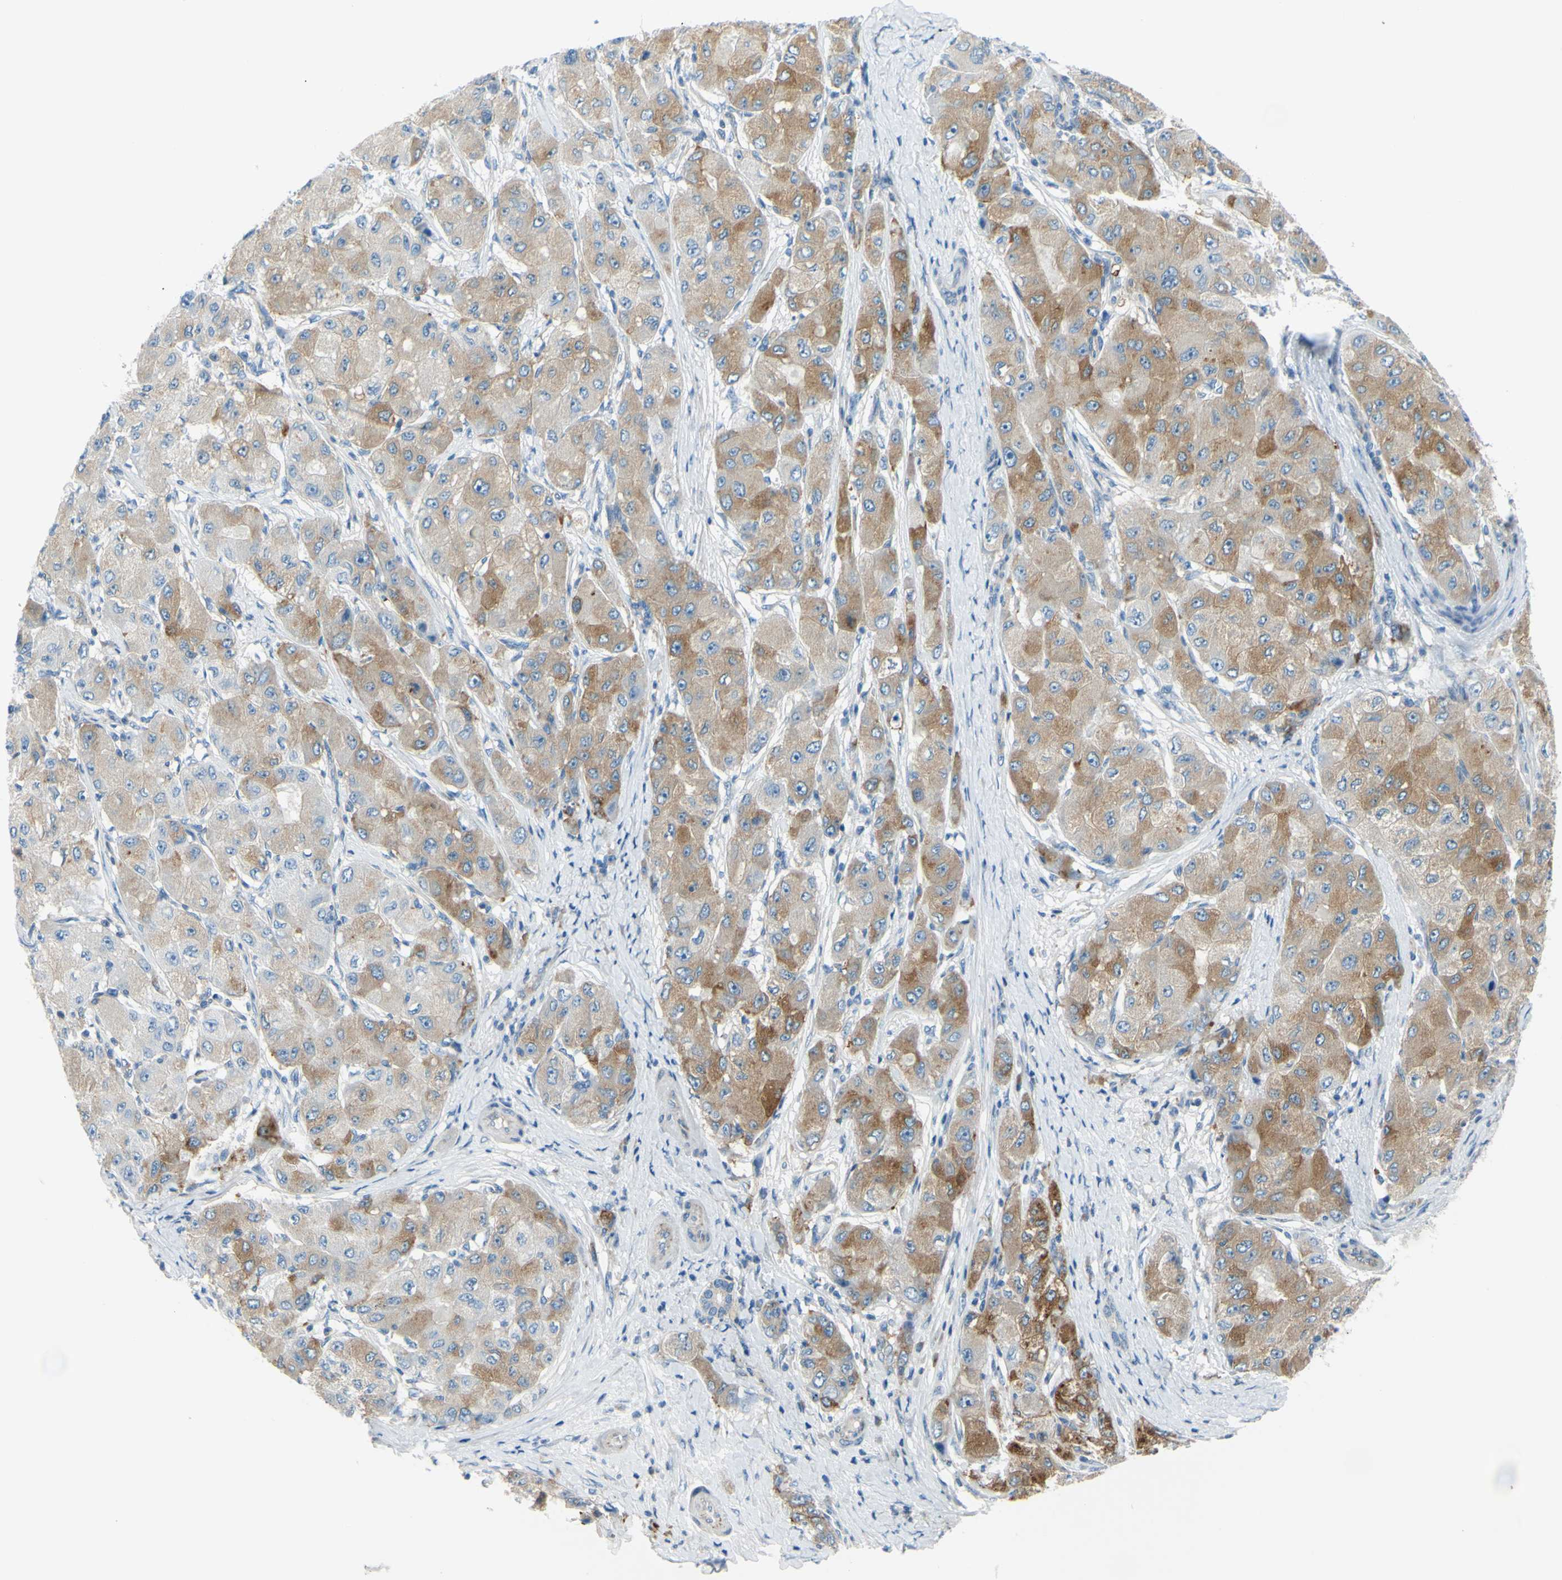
{"staining": {"intensity": "moderate", "quantity": ">75%", "location": "cytoplasmic/membranous"}, "tissue": "liver cancer", "cell_type": "Tumor cells", "image_type": "cancer", "snomed": [{"axis": "morphology", "description": "Carcinoma, Hepatocellular, NOS"}, {"axis": "topography", "description": "Liver"}], "caption": "Protein staining of liver cancer tissue demonstrates moderate cytoplasmic/membranous positivity in approximately >75% of tumor cells.", "gene": "FRMD4B", "patient": {"sex": "male", "age": 80}}